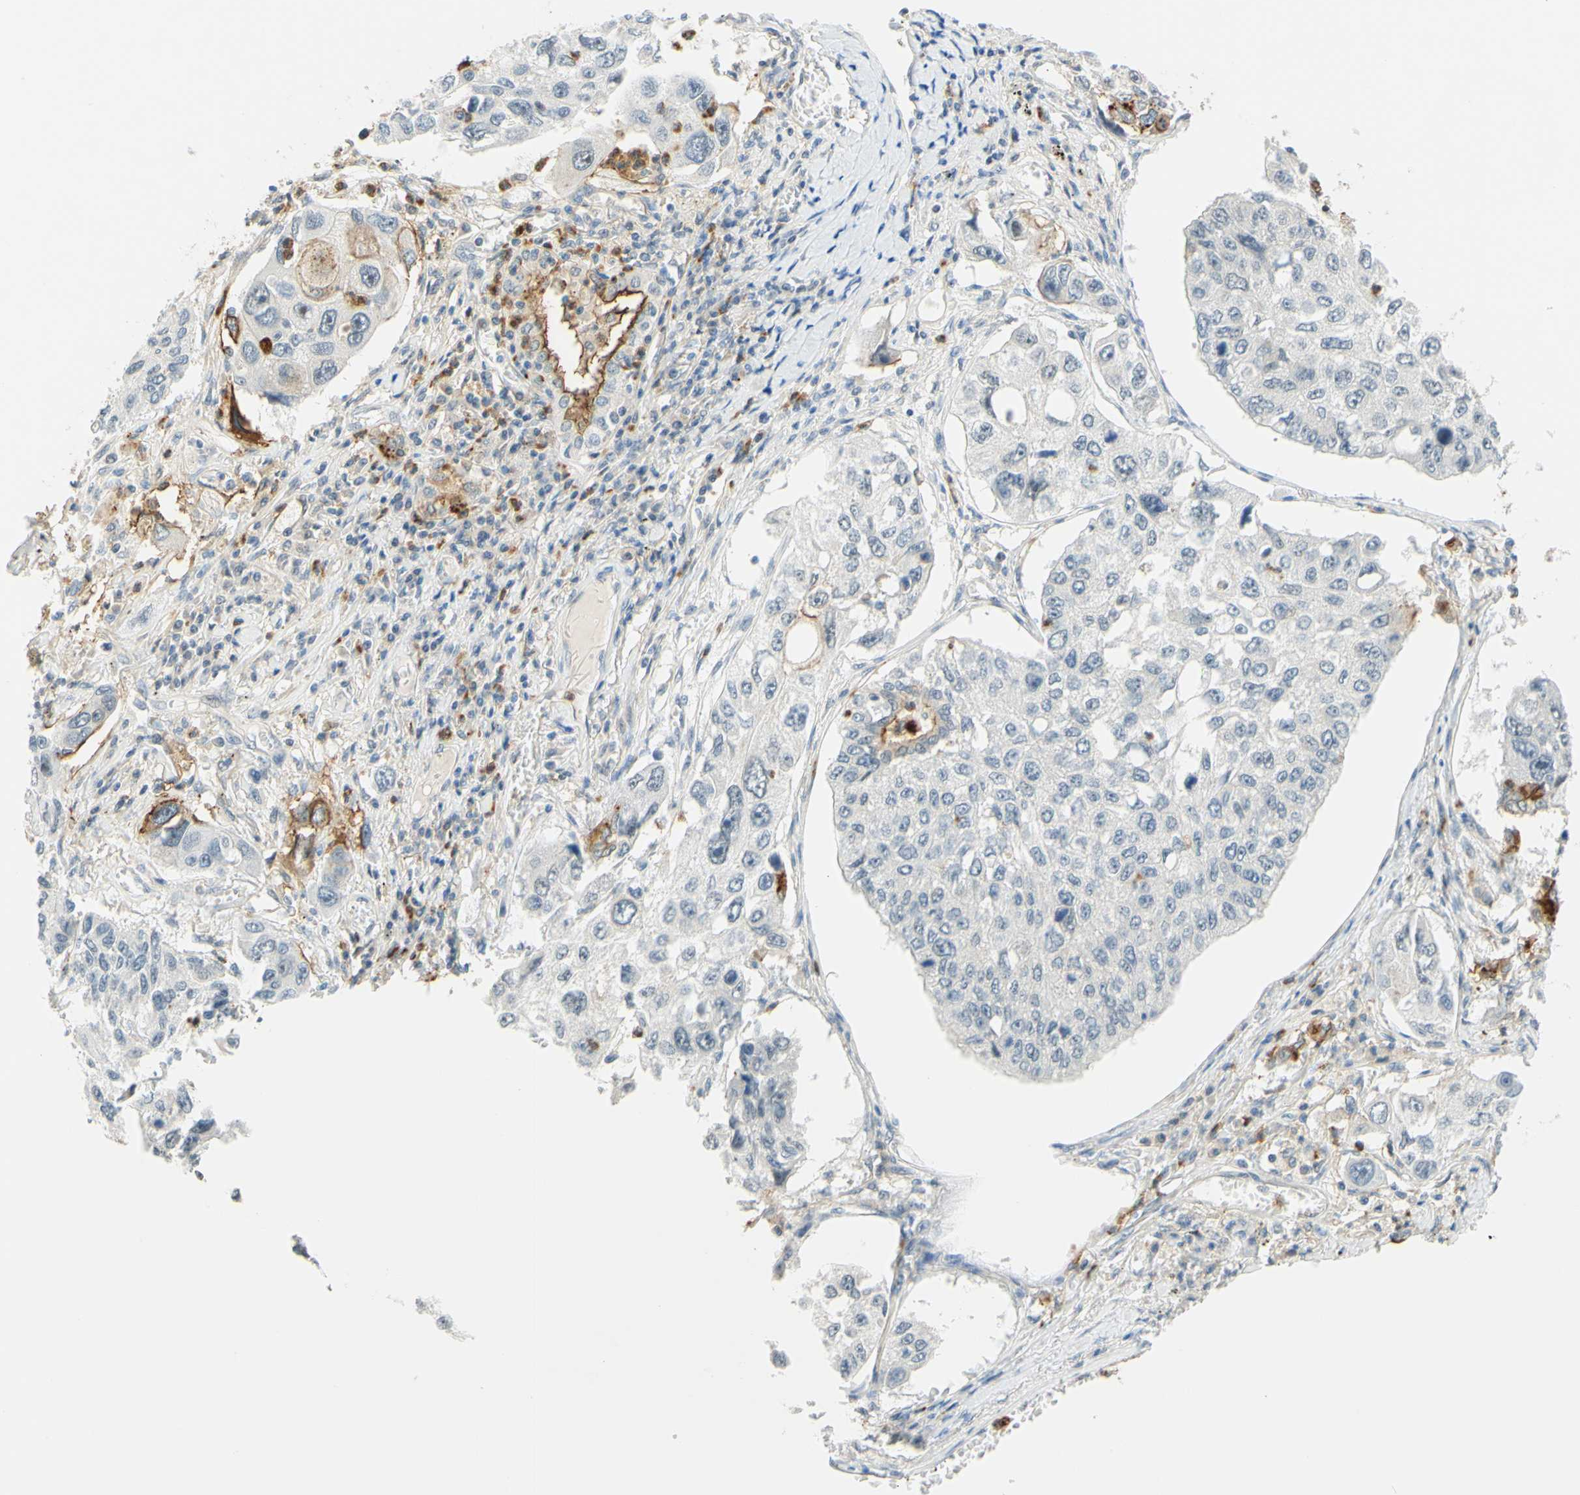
{"staining": {"intensity": "negative", "quantity": "none", "location": "none"}, "tissue": "lung cancer", "cell_type": "Tumor cells", "image_type": "cancer", "snomed": [{"axis": "morphology", "description": "Squamous cell carcinoma, NOS"}, {"axis": "topography", "description": "Lung"}], "caption": "The image exhibits no staining of tumor cells in lung squamous cell carcinoma.", "gene": "TREM2", "patient": {"sex": "male", "age": 71}}